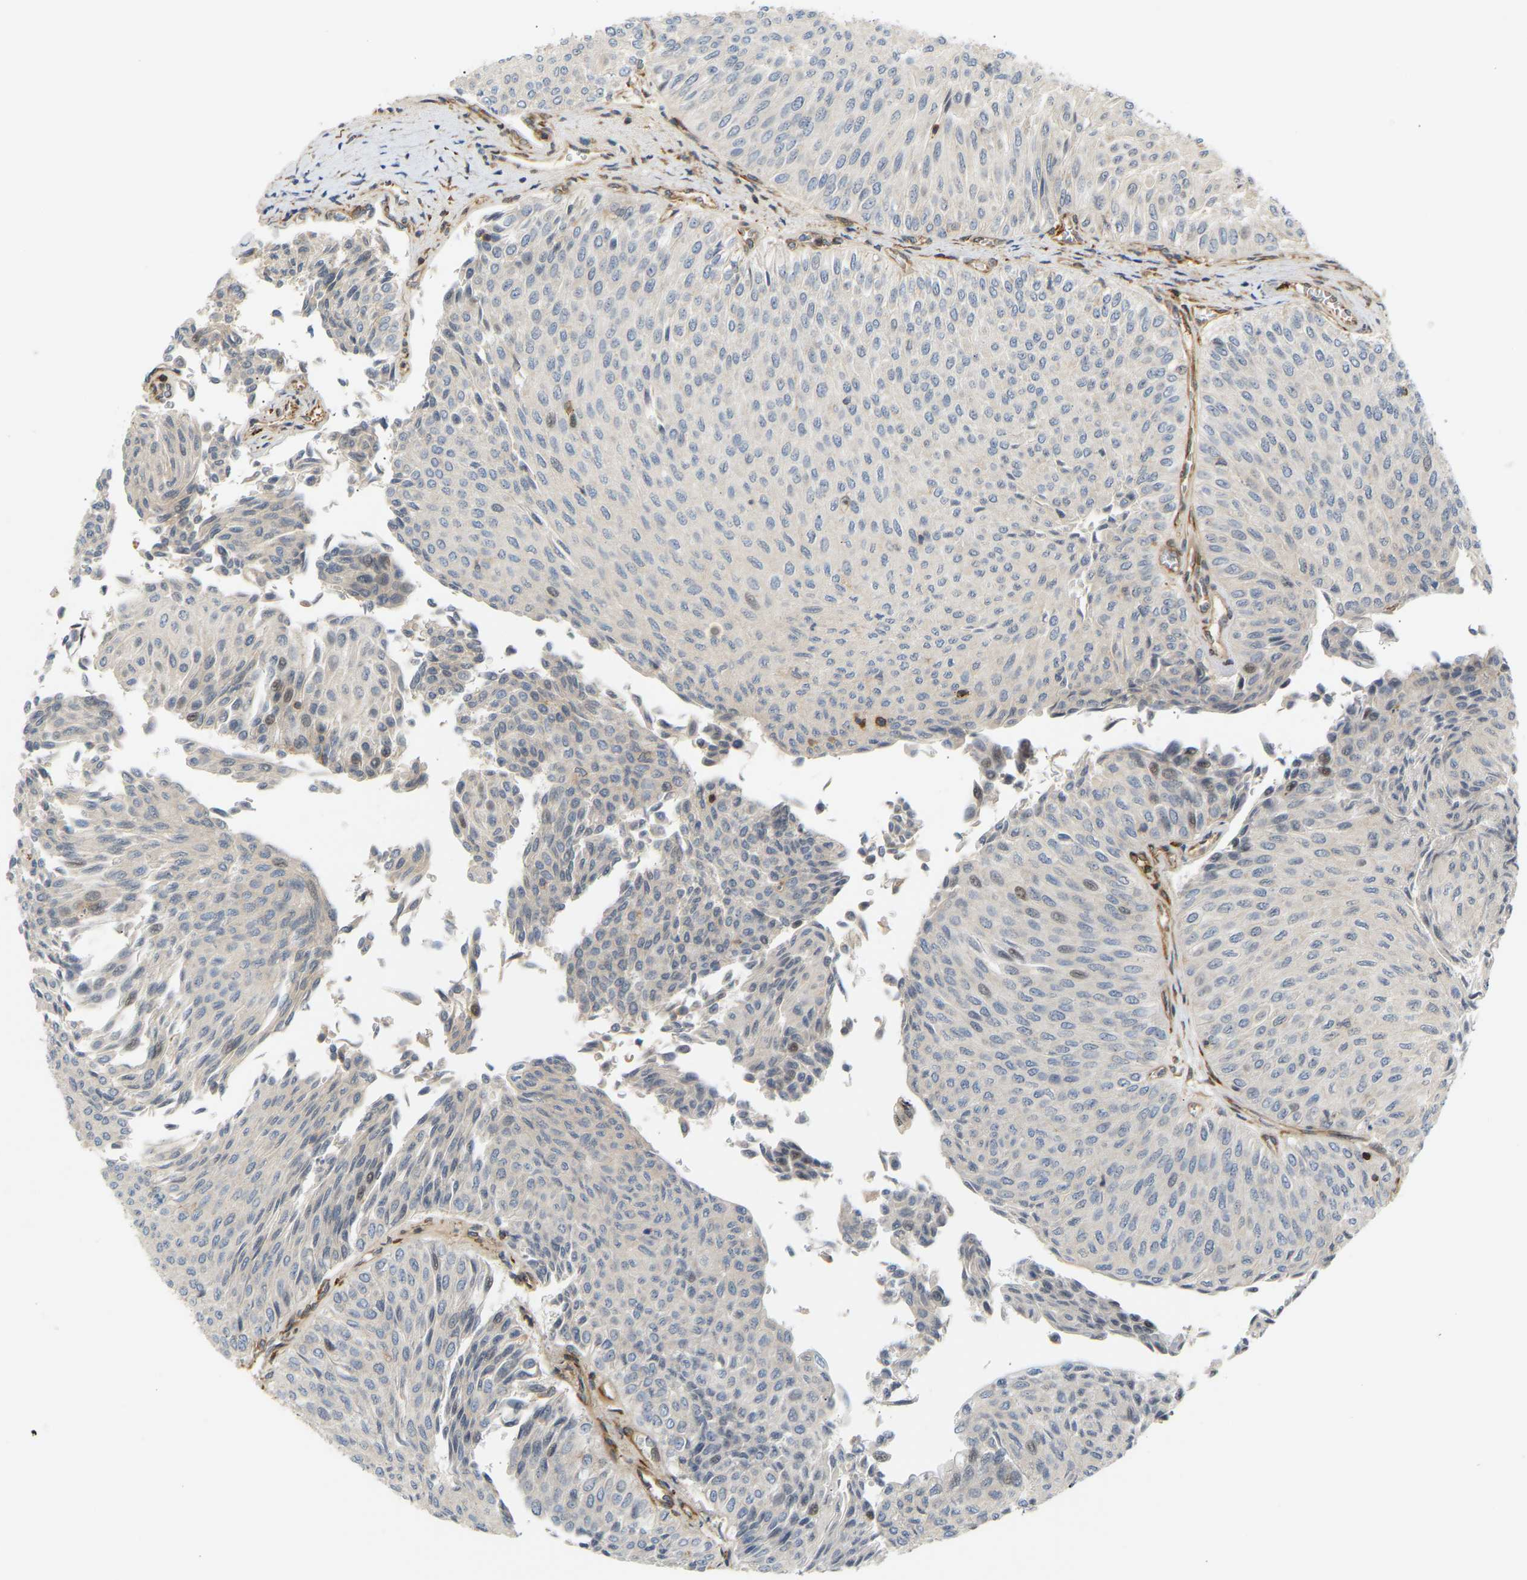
{"staining": {"intensity": "negative", "quantity": "none", "location": "none"}, "tissue": "urothelial cancer", "cell_type": "Tumor cells", "image_type": "cancer", "snomed": [{"axis": "morphology", "description": "Urothelial carcinoma, Low grade"}, {"axis": "topography", "description": "Urinary bladder"}], "caption": "The immunohistochemistry photomicrograph has no significant staining in tumor cells of urothelial carcinoma (low-grade) tissue.", "gene": "PLCG2", "patient": {"sex": "male", "age": 78}}